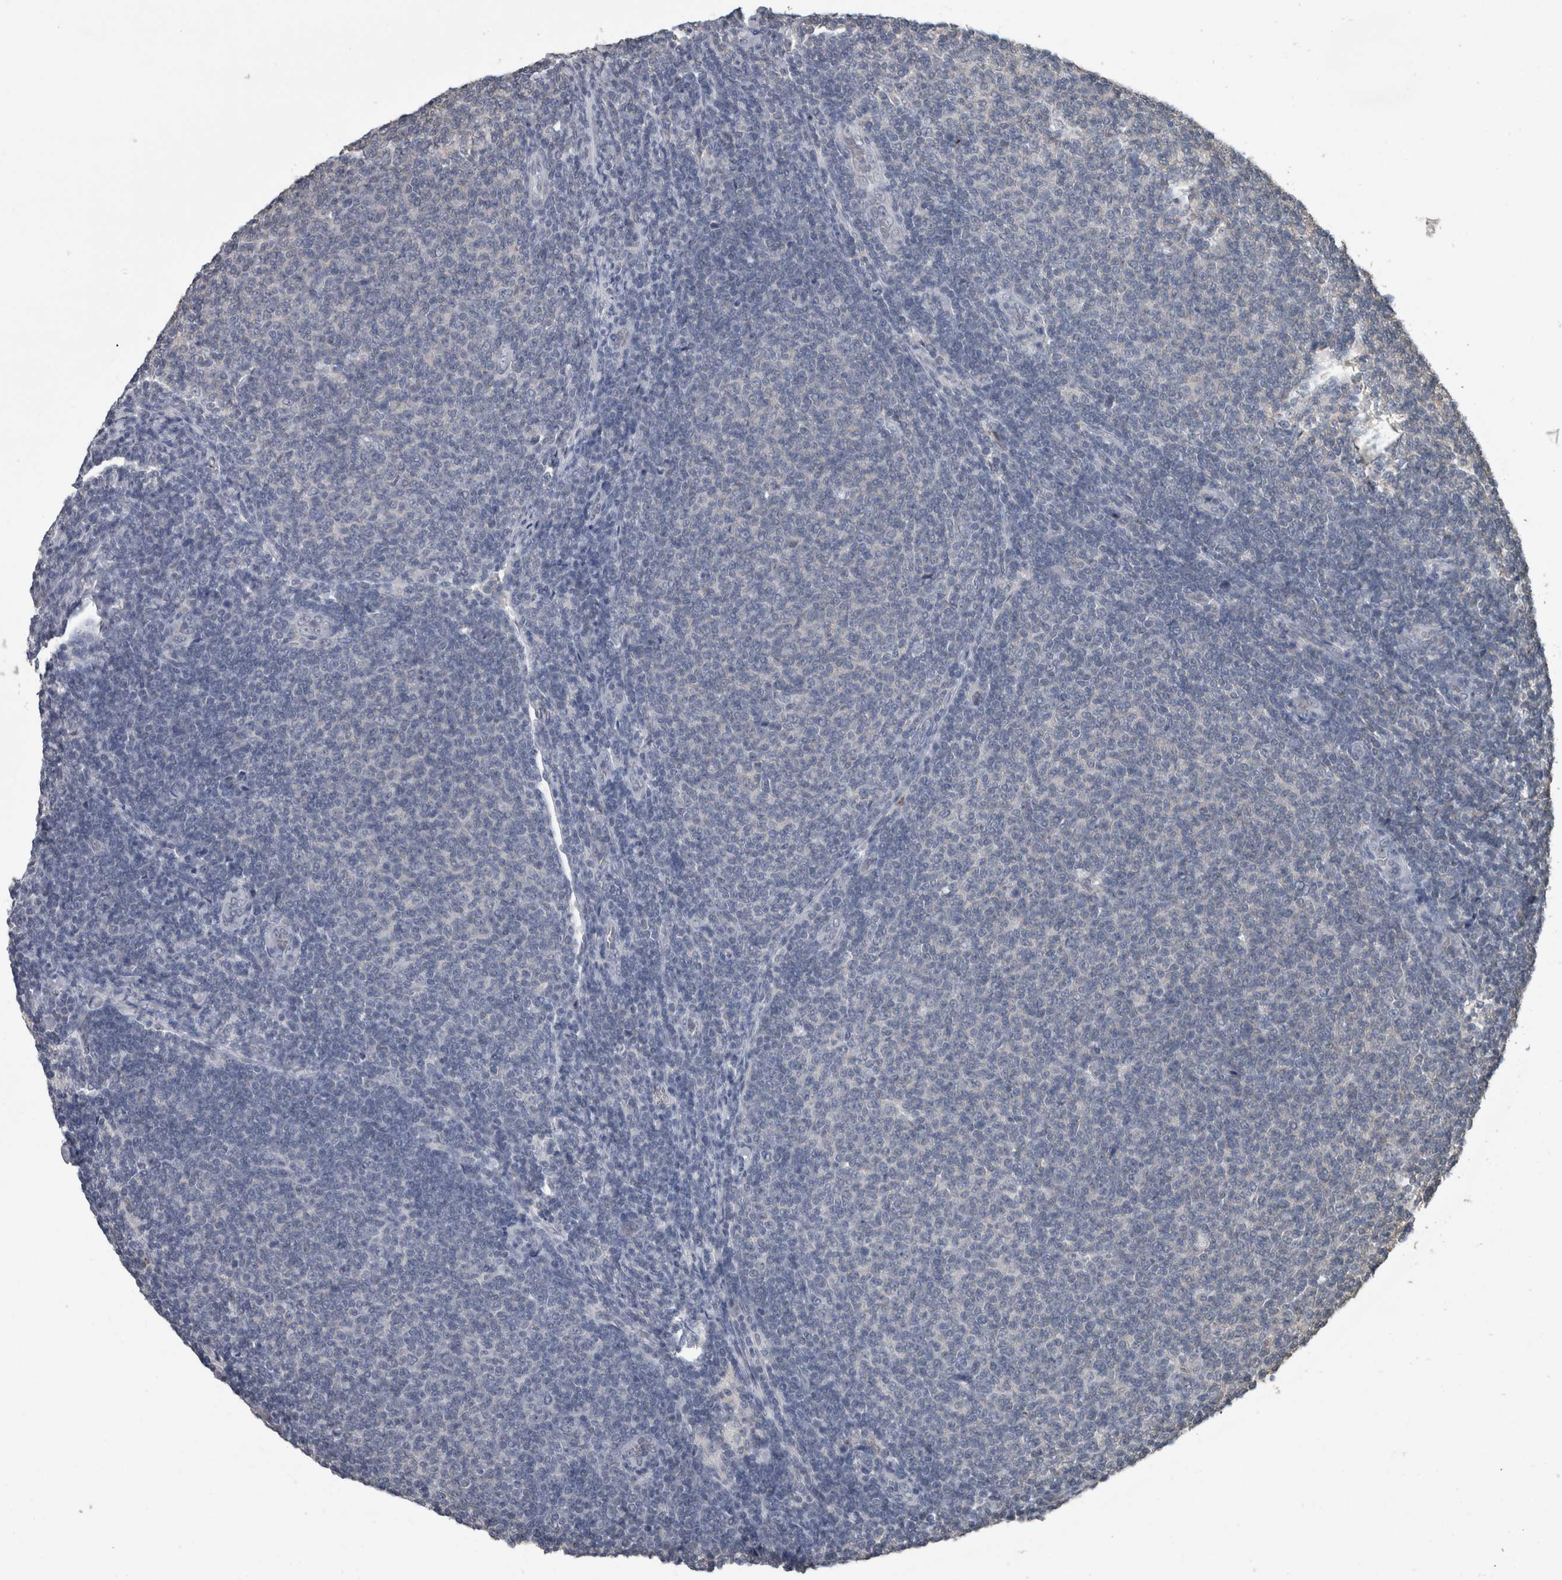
{"staining": {"intensity": "negative", "quantity": "none", "location": "none"}, "tissue": "lymphoma", "cell_type": "Tumor cells", "image_type": "cancer", "snomed": [{"axis": "morphology", "description": "Malignant lymphoma, non-Hodgkin's type, Low grade"}, {"axis": "topography", "description": "Lymph node"}], "caption": "A micrograph of human malignant lymphoma, non-Hodgkin's type (low-grade) is negative for staining in tumor cells. (DAB (3,3'-diaminobenzidine) immunohistochemistry visualized using brightfield microscopy, high magnification).", "gene": "MAFF", "patient": {"sex": "male", "age": 66}}